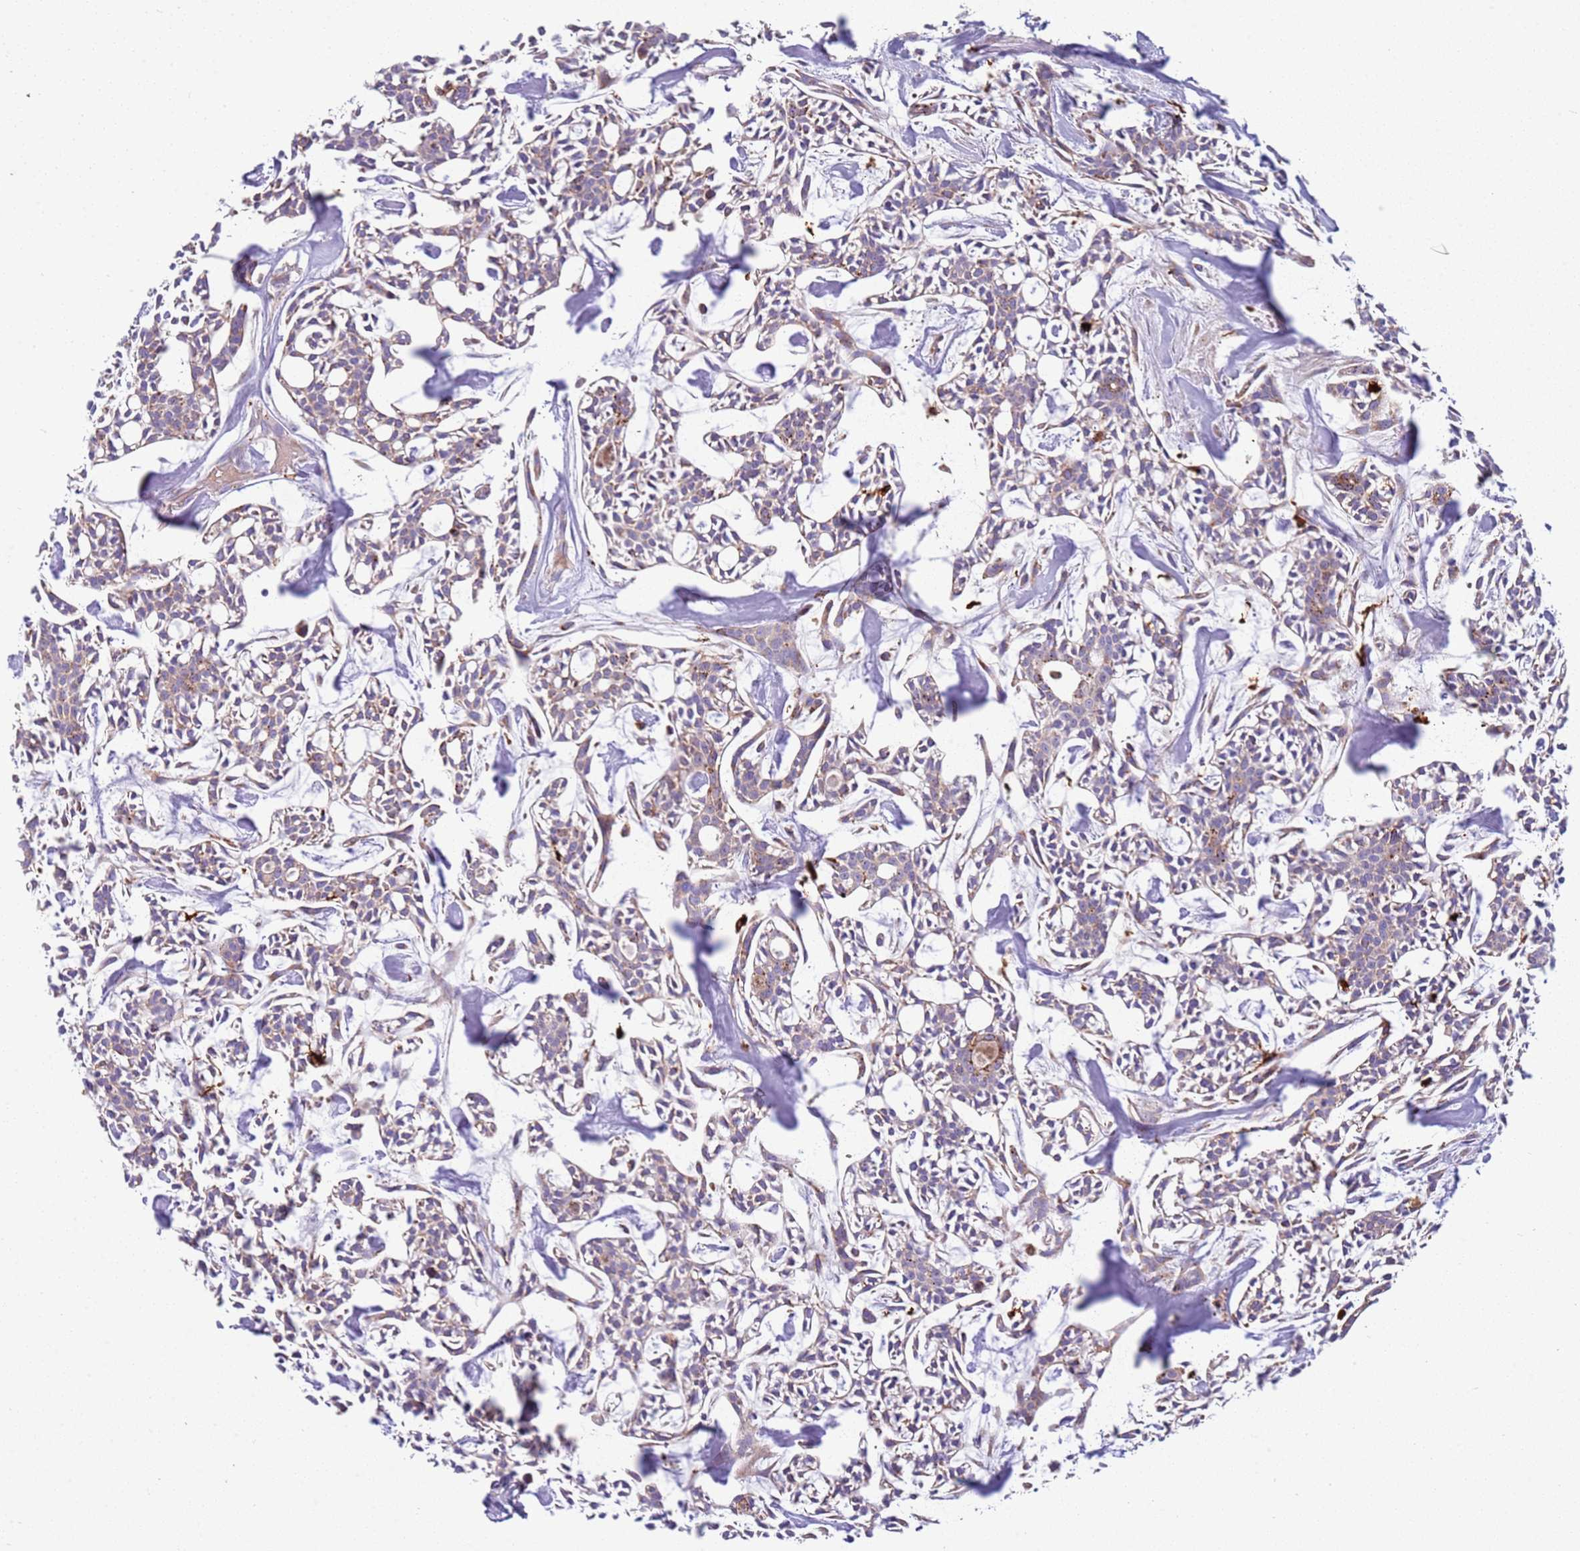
{"staining": {"intensity": "weak", "quantity": "25%-75%", "location": "cytoplasmic/membranous"}, "tissue": "head and neck cancer", "cell_type": "Tumor cells", "image_type": "cancer", "snomed": [{"axis": "morphology", "description": "Adenocarcinoma, NOS"}, {"axis": "topography", "description": "Salivary gland"}, {"axis": "topography", "description": "Head-Neck"}], "caption": "Immunohistochemistry (DAB (3,3'-diaminobenzidine)) staining of adenocarcinoma (head and neck) reveals weak cytoplasmic/membranous protein positivity in about 25%-75% of tumor cells.", "gene": "TTPAL", "patient": {"sex": "male", "age": 55}}